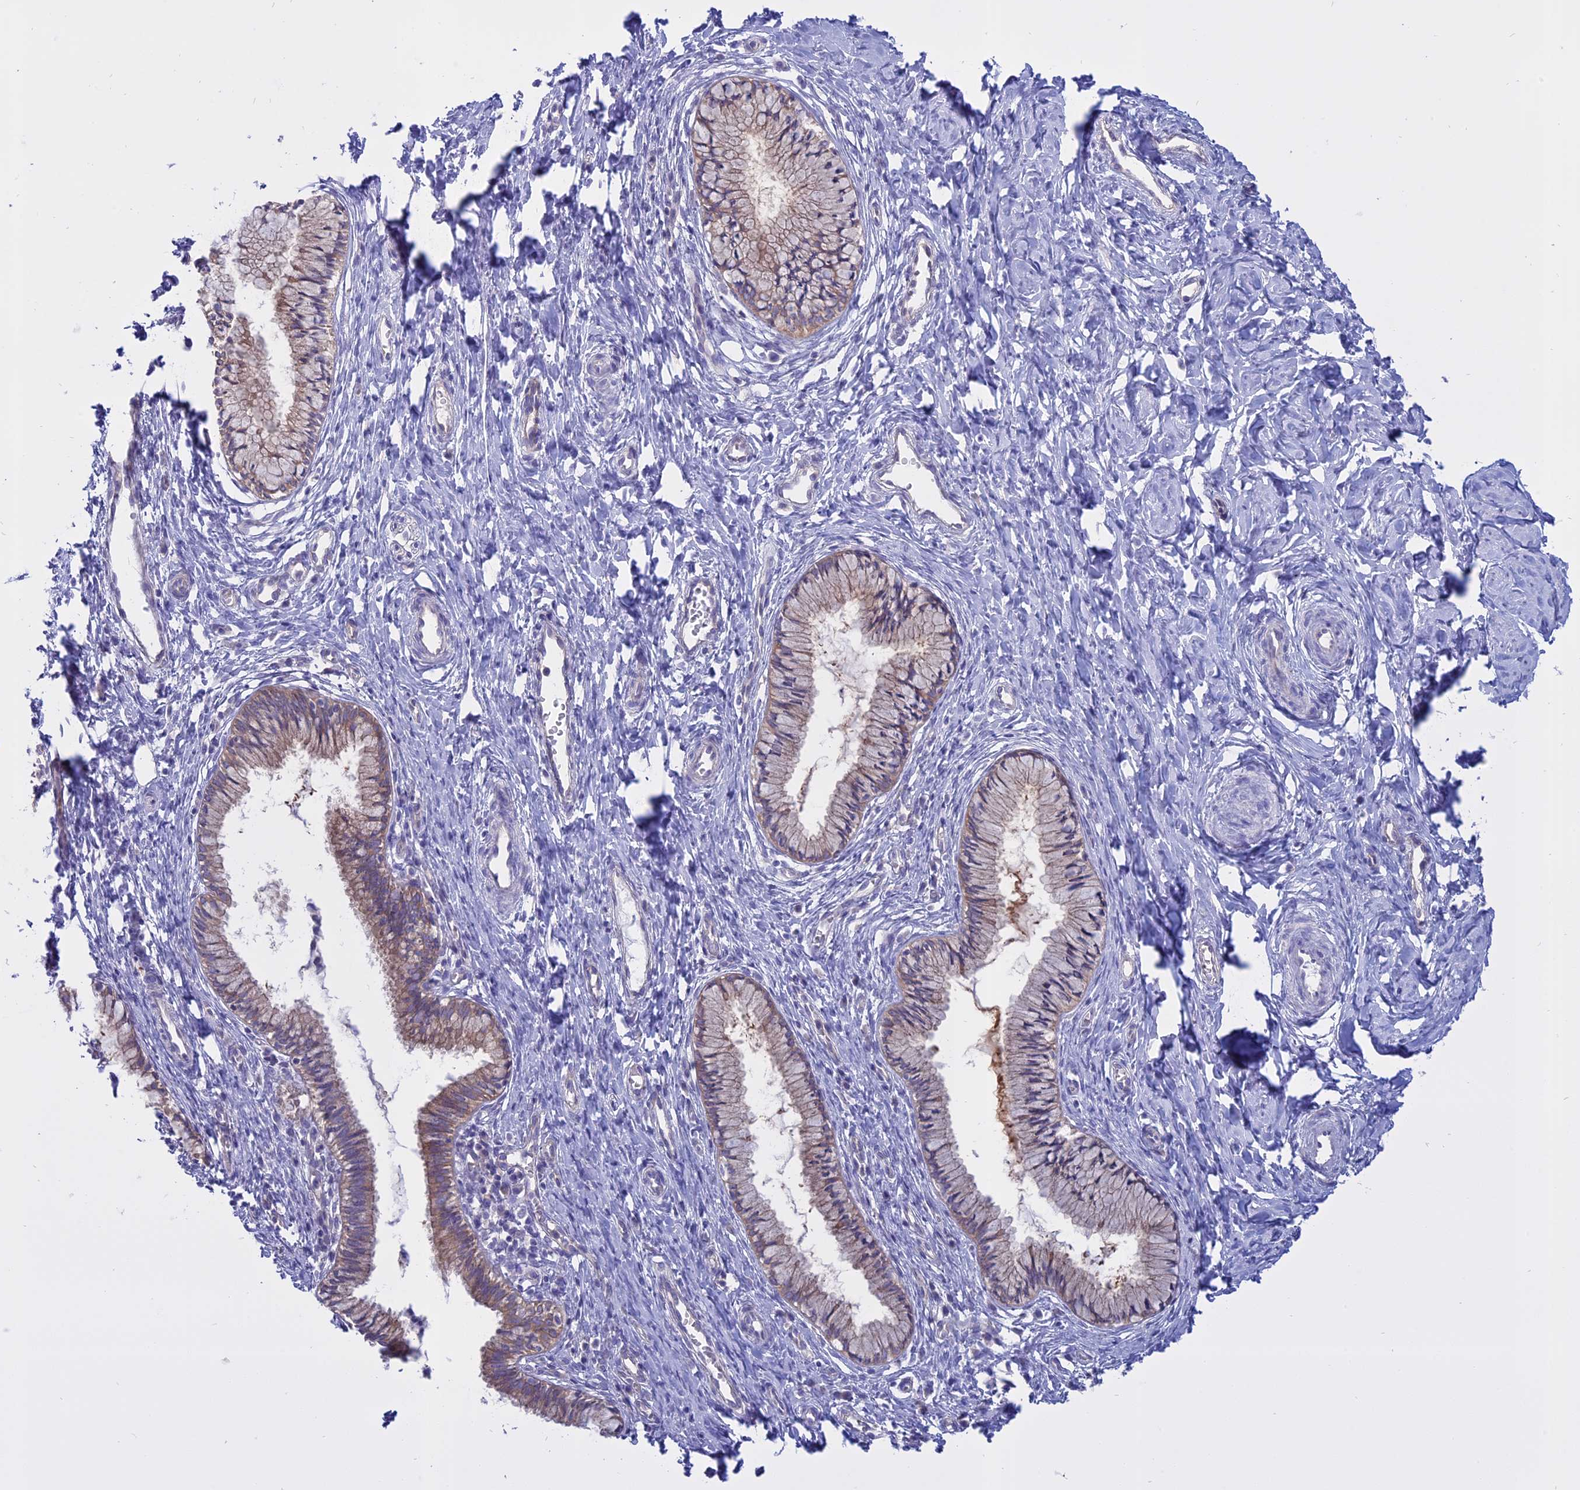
{"staining": {"intensity": "weak", "quantity": ">75%", "location": "cytoplasmic/membranous"}, "tissue": "cervix", "cell_type": "Glandular cells", "image_type": "normal", "snomed": [{"axis": "morphology", "description": "Normal tissue, NOS"}, {"axis": "topography", "description": "Cervix"}], "caption": "Approximately >75% of glandular cells in benign human cervix show weak cytoplasmic/membranous protein positivity as visualized by brown immunohistochemical staining.", "gene": "AHCYL1", "patient": {"sex": "female", "age": 27}}